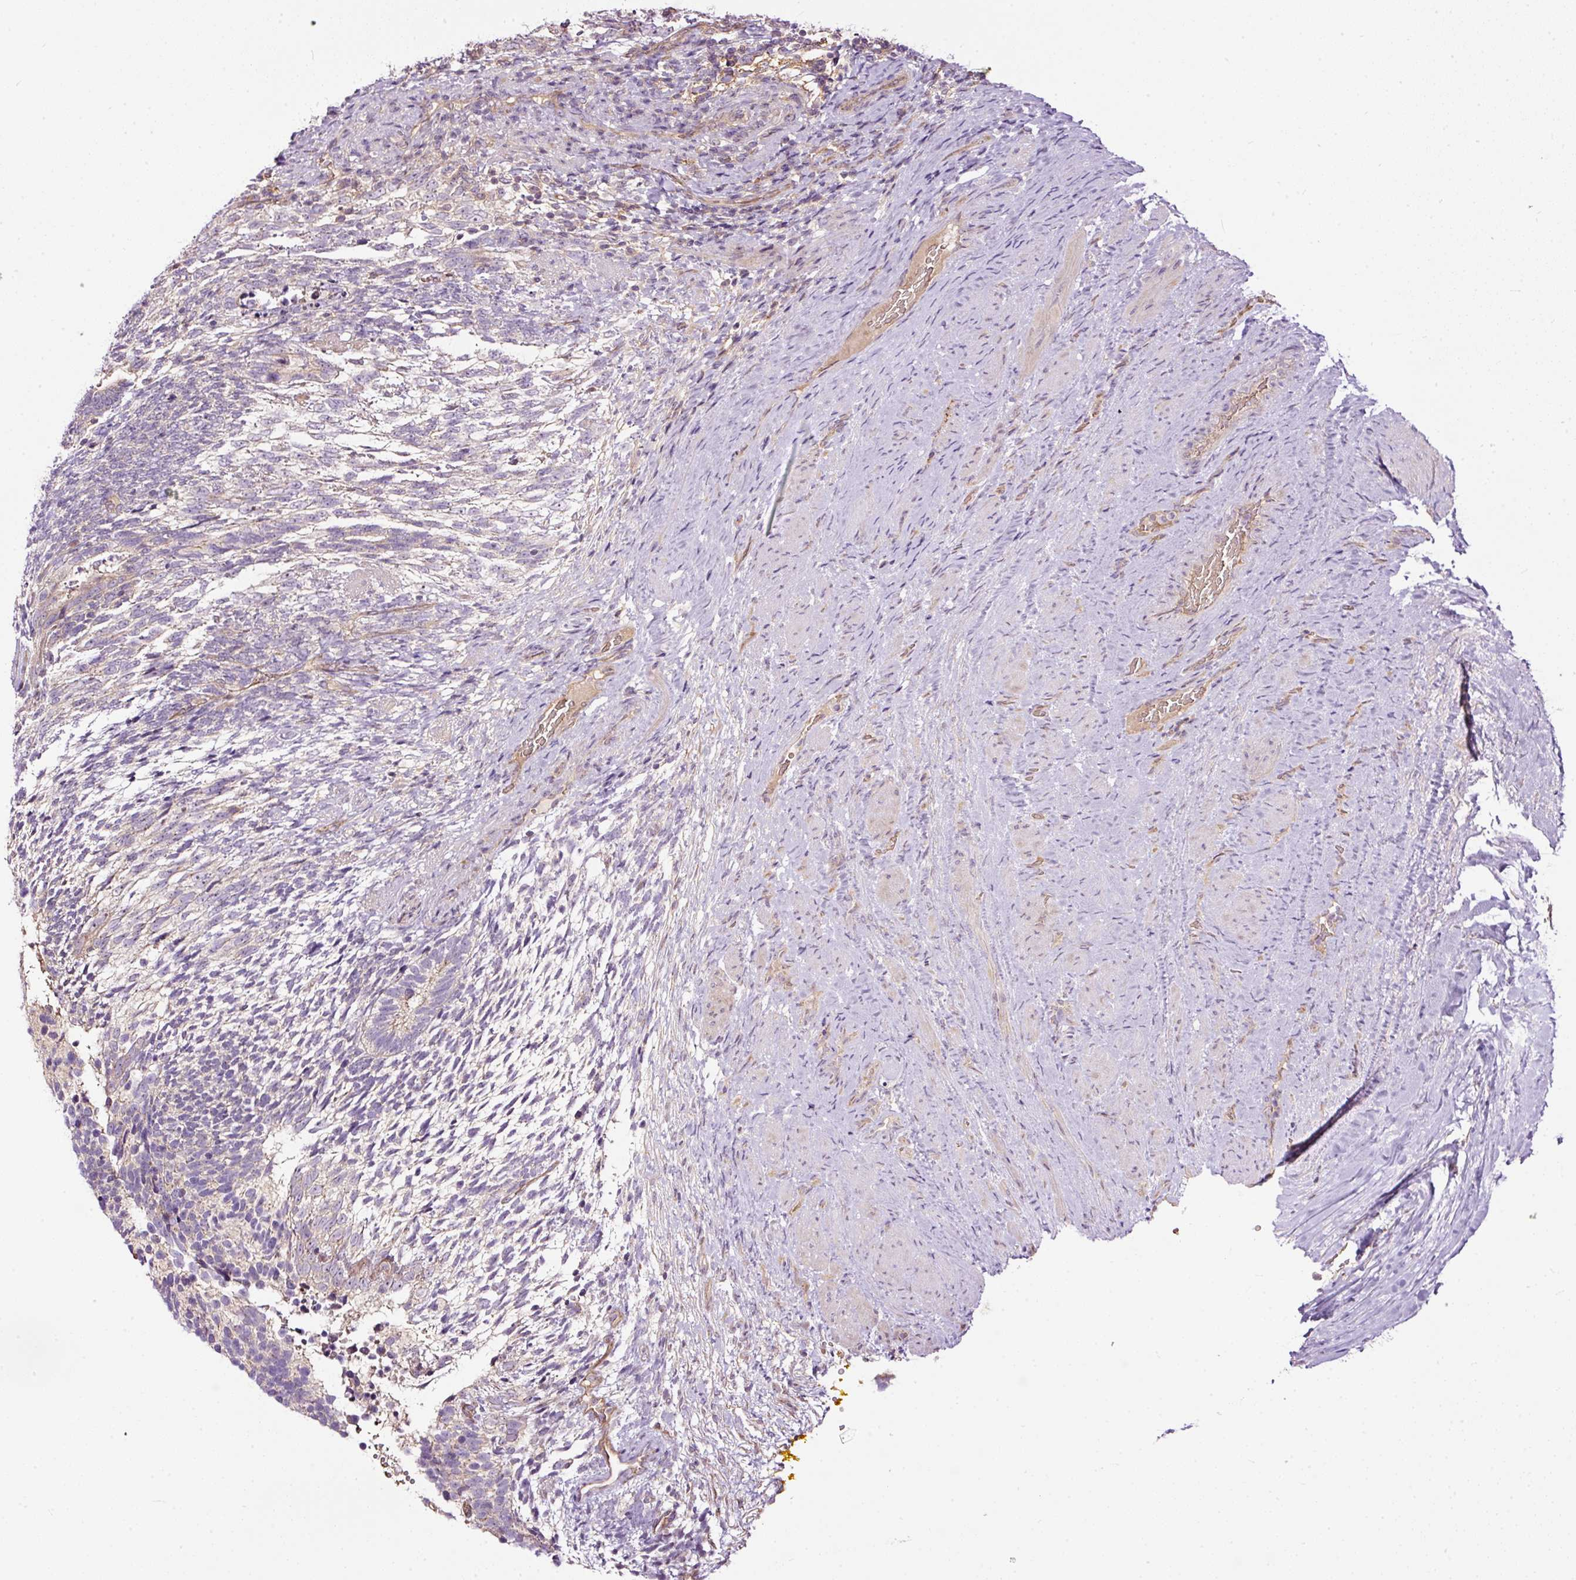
{"staining": {"intensity": "weak", "quantity": "<25%", "location": "cytoplasmic/membranous"}, "tissue": "testis cancer", "cell_type": "Tumor cells", "image_type": "cancer", "snomed": [{"axis": "morphology", "description": "Carcinoma, Embryonal, NOS"}, {"axis": "topography", "description": "Testis"}], "caption": "Immunohistochemistry (IHC) histopathology image of neoplastic tissue: testis cancer stained with DAB (3,3'-diaminobenzidine) exhibits no significant protein positivity in tumor cells.", "gene": "USHBP1", "patient": {"sex": "male", "age": 23}}